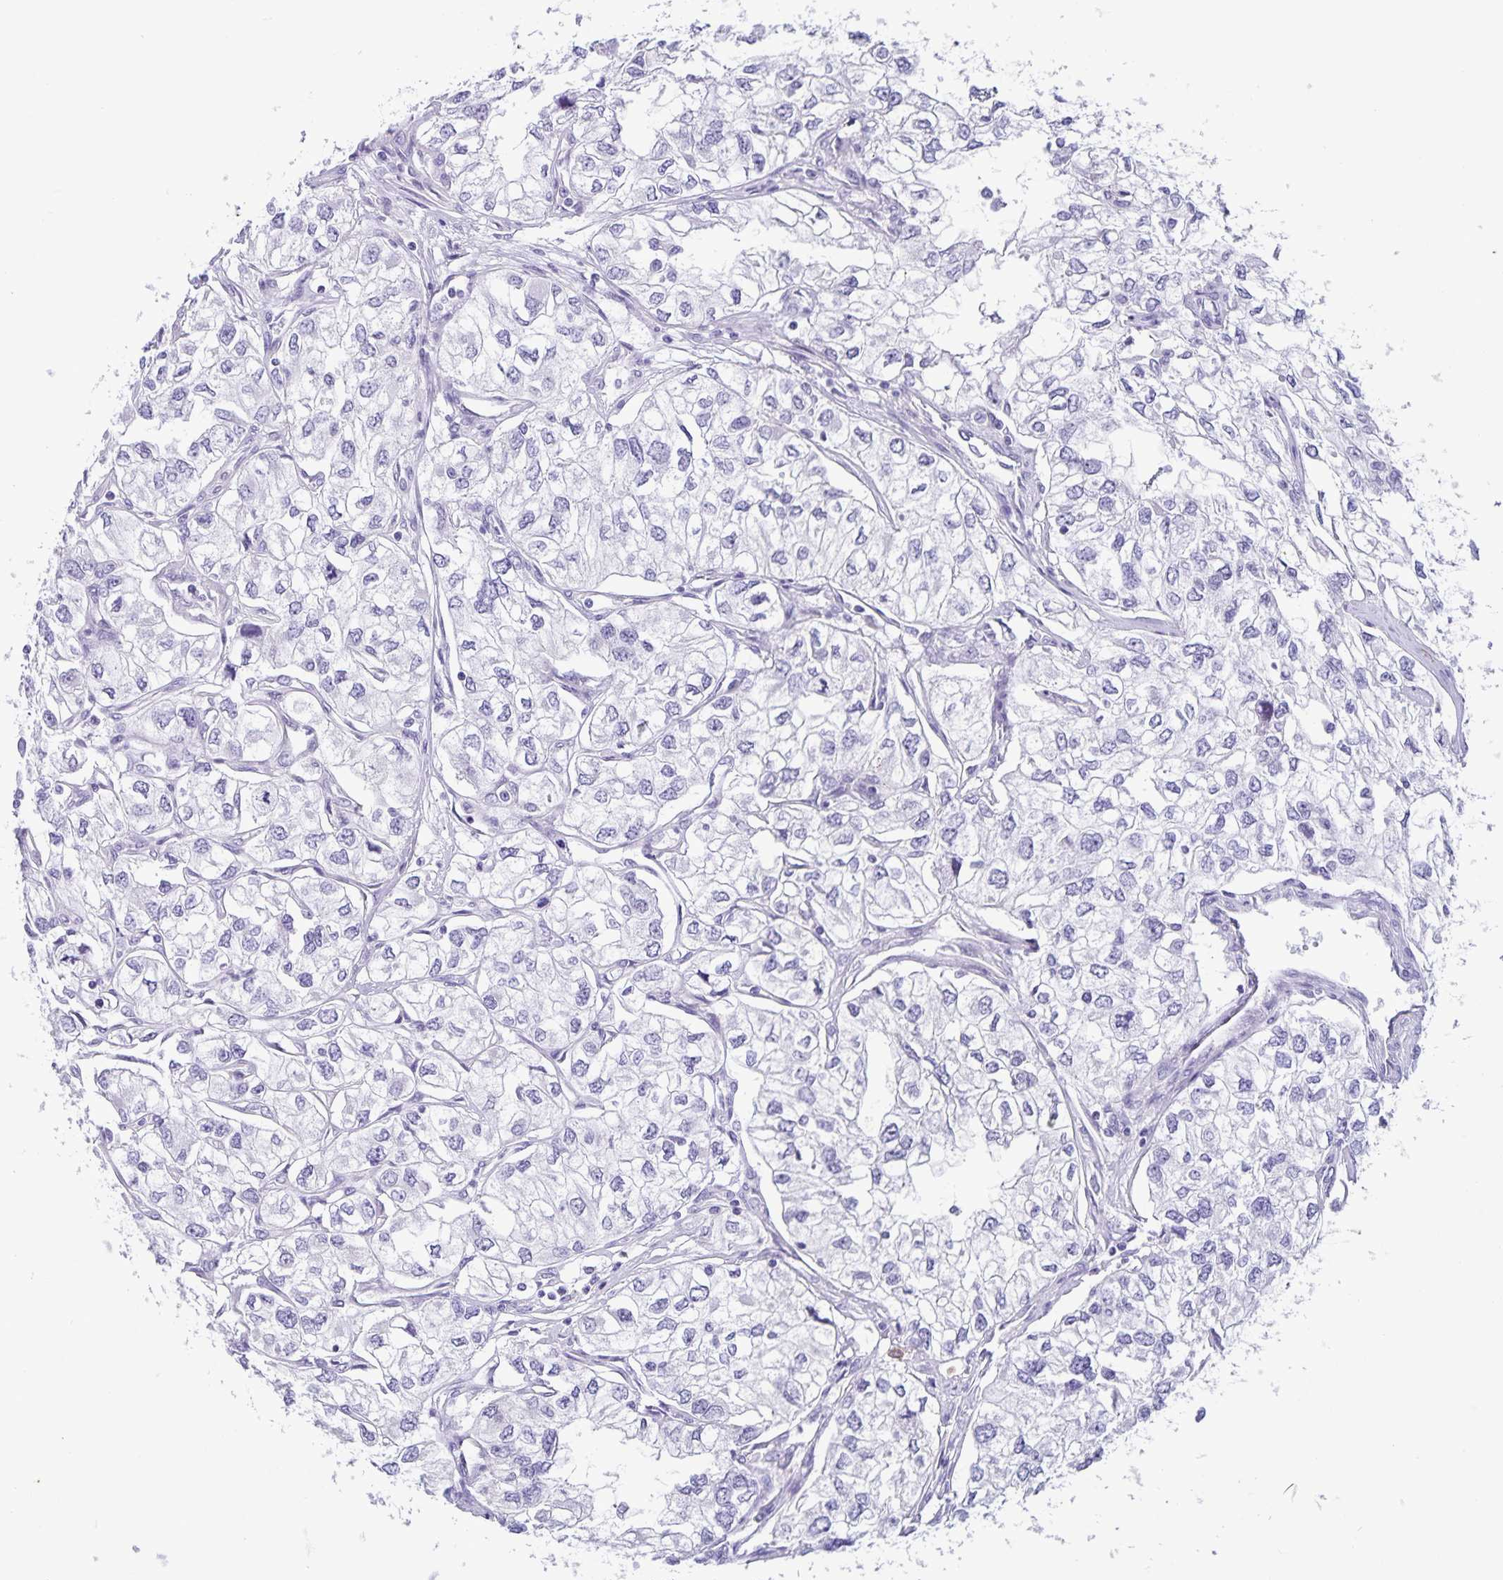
{"staining": {"intensity": "negative", "quantity": "none", "location": "none"}, "tissue": "renal cancer", "cell_type": "Tumor cells", "image_type": "cancer", "snomed": [{"axis": "morphology", "description": "Adenocarcinoma, NOS"}, {"axis": "topography", "description": "Kidney"}], "caption": "This is an IHC histopathology image of renal cancer. There is no positivity in tumor cells.", "gene": "IBTK", "patient": {"sex": "female", "age": 59}}